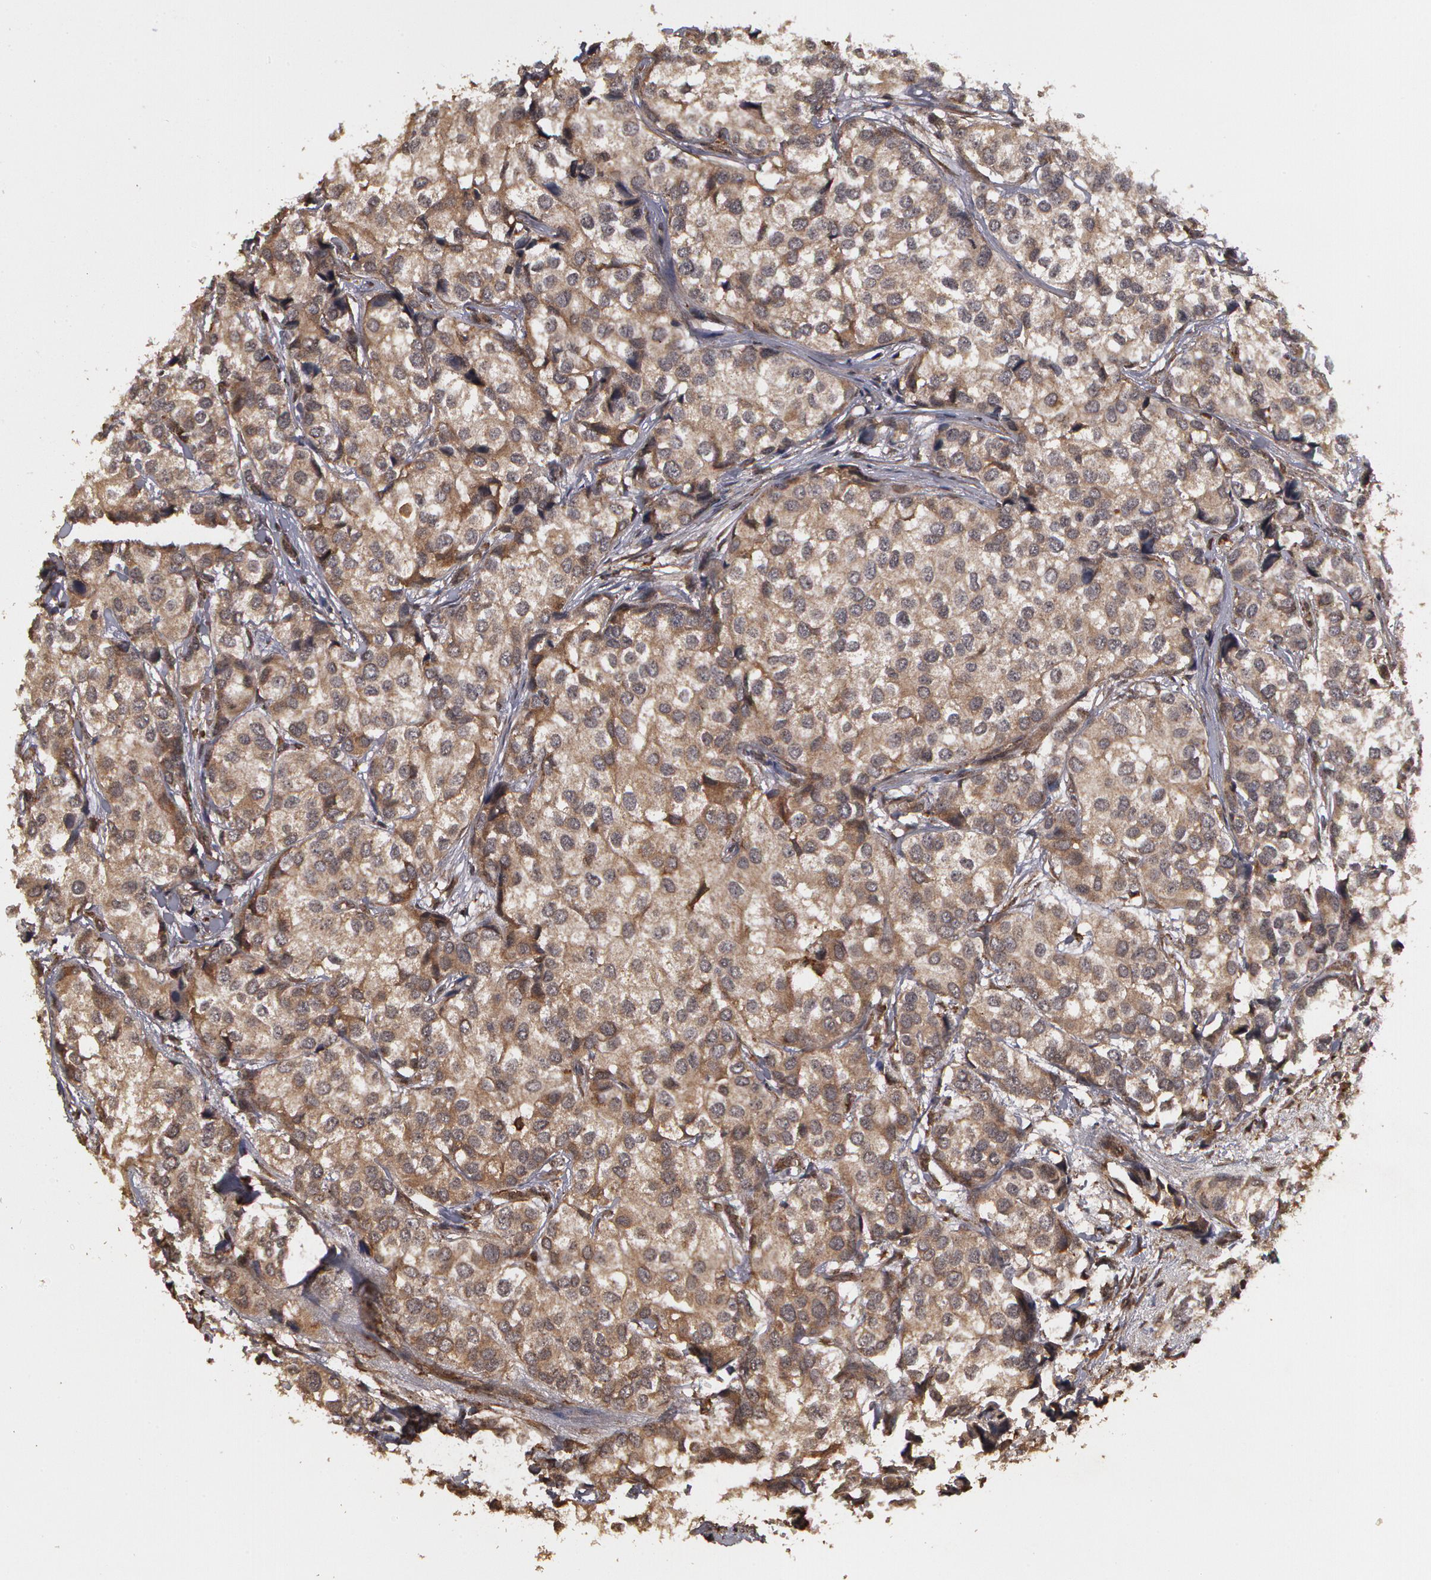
{"staining": {"intensity": "weak", "quantity": "25%-75%", "location": "cytoplasmic/membranous"}, "tissue": "breast cancer", "cell_type": "Tumor cells", "image_type": "cancer", "snomed": [{"axis": "morphology", "description": "Duct carcinoma"}, {"axis": "topography", "description": "Breast"}], "caption": "Breast cancer stained for a protein reveals weak cytoplasmic/membranous positivity in tumor cells.", "gene": "CALR", "patient": {"sex": "female", "age": 68}}